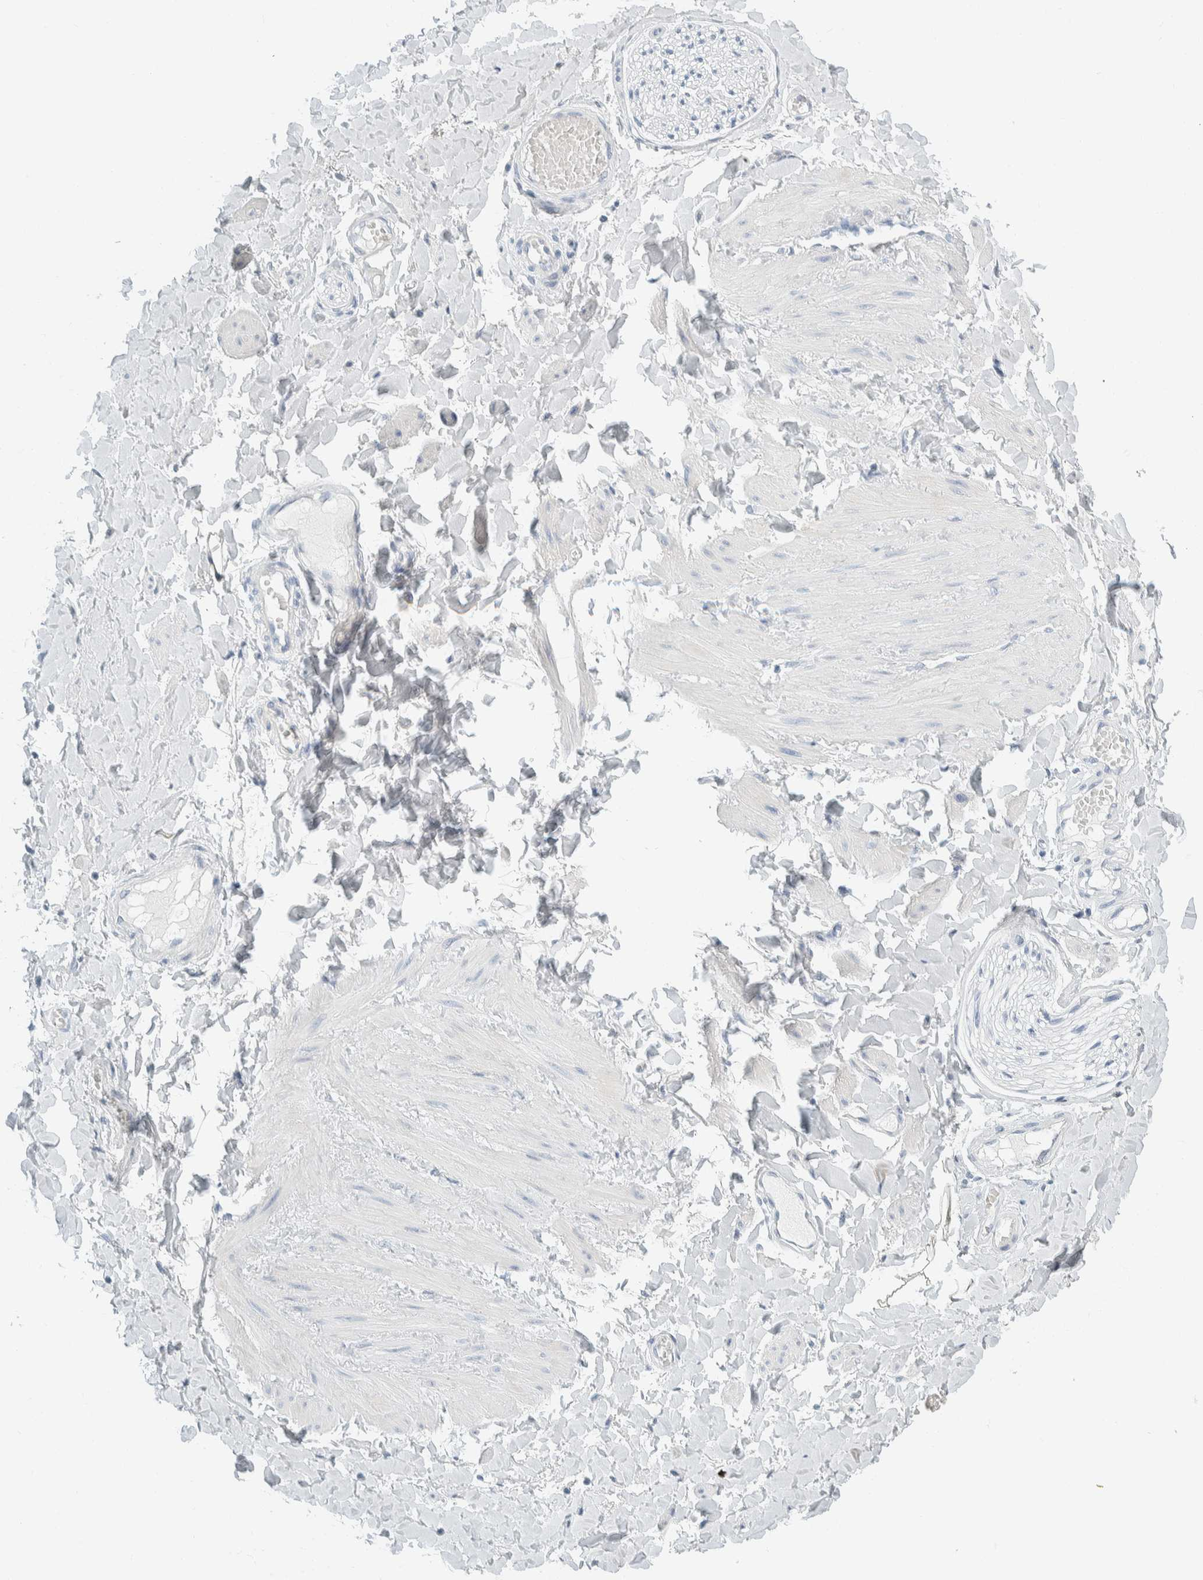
{"staining": {"intensity": "negative", "quantity": "none", "location": "none"}, "tissue": "adipose tissue", "cell_type": "Adipocytes", "image_type": "normal", "snomed": [{"axis": "morphology", "description": "Normal tissue, NOS"}, {"axis": "topography", "description": "Adipose tissue"}, {"axis": "topography", "description": "Vascular tissue"}, {"axis": "topography", "description": "Peripheral nerve tissue"}], "caption": "Adipocytes are negative for protein expression in normal human adipose tissue. Nuclei are stained in blue.", "gene": "ARHGAP27", "patient": {"sex": "male", "age": 25}}